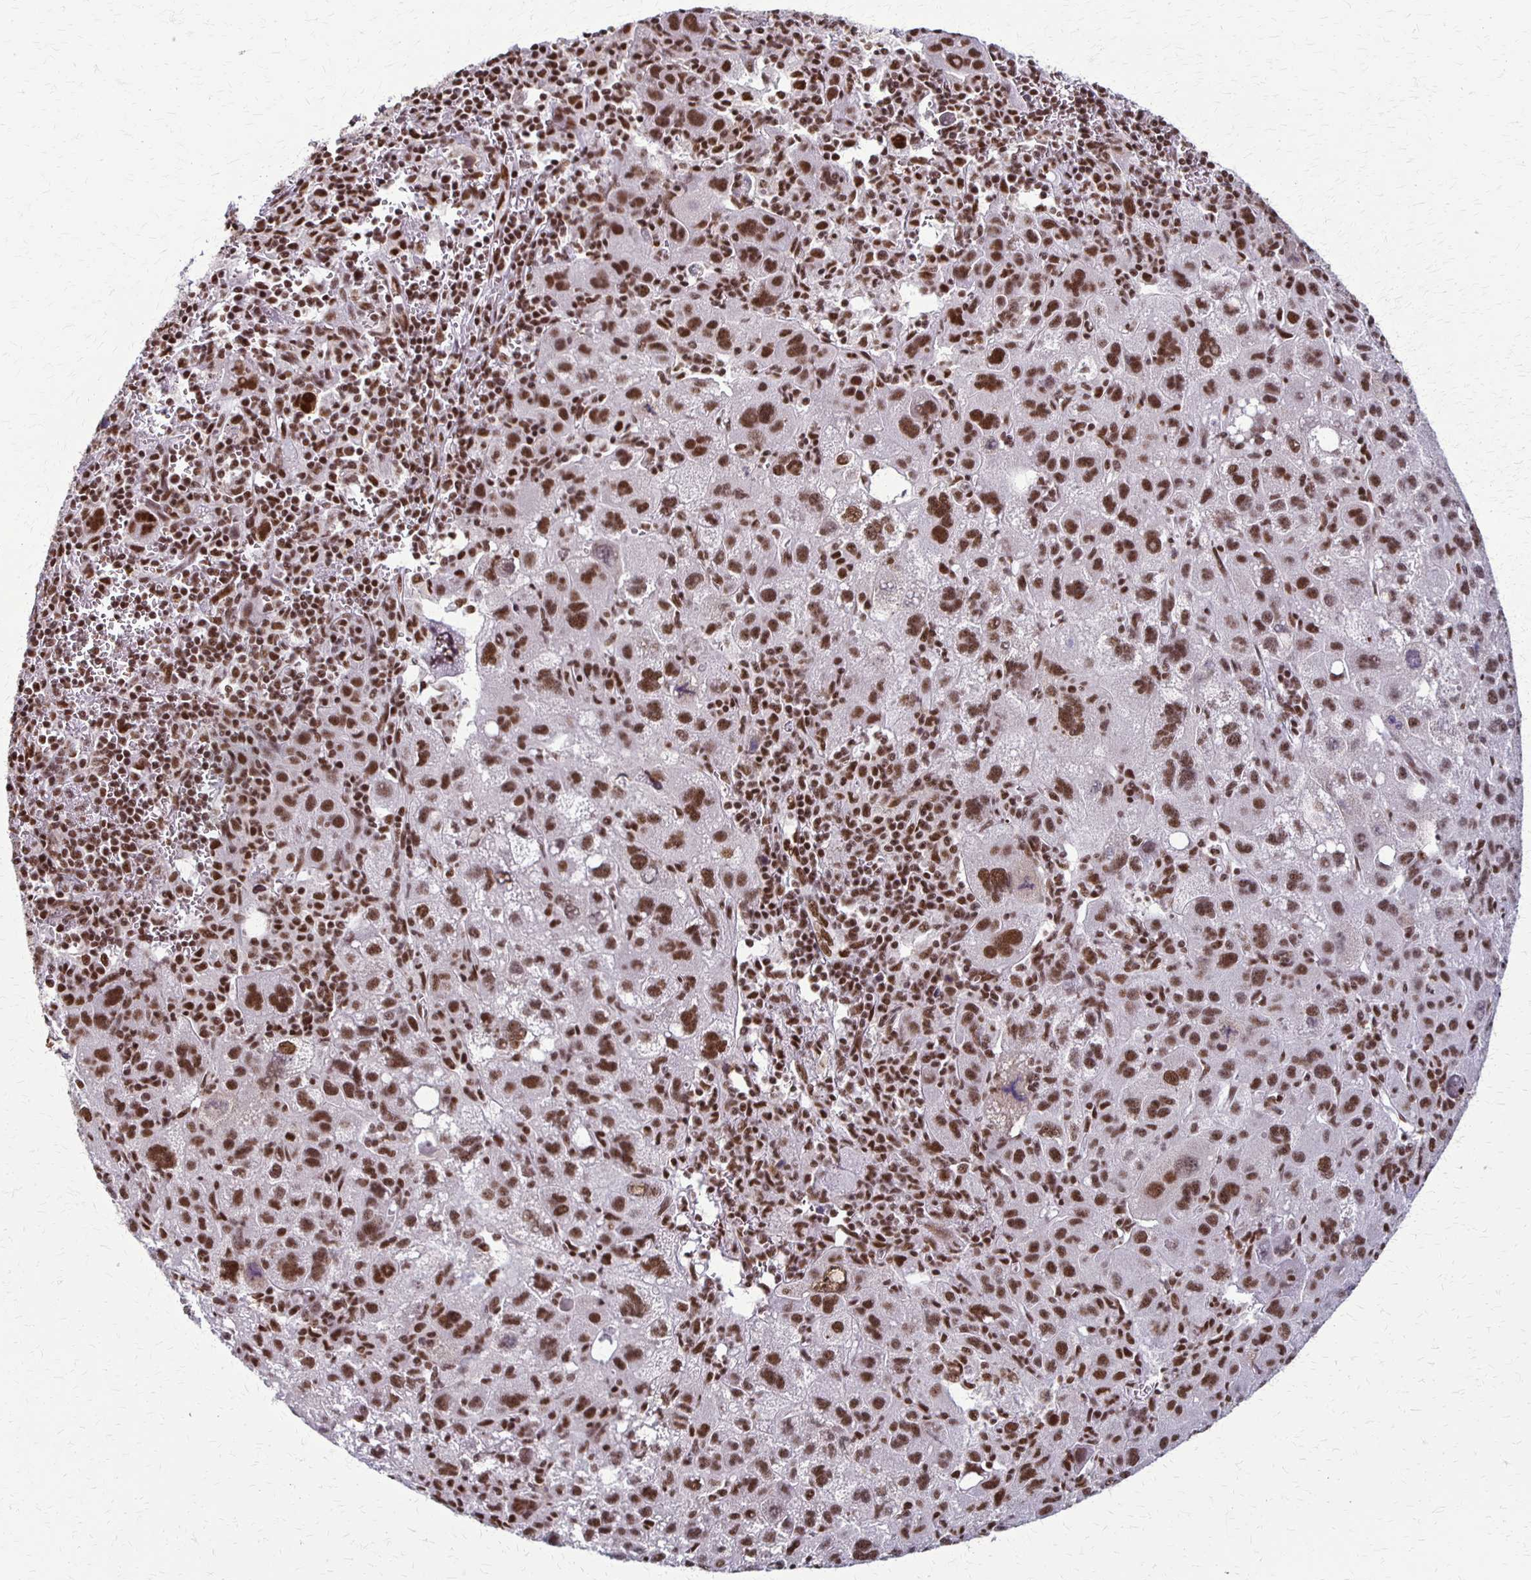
{"staining": {"intensity": "strong", "quantity": ">75%", "location": "nuclear"}, "tissue": "liver cancer", "cell_type": "Tumor cells", "image_type": "cancer", "snomed": [{"axis": "morphology", "description": "Carcinoma, Hepatocellular, NOS"}, {"axis": "topography", "description": "Liver"}], "caption": "Human liver cancer (hepatocellular carcinoma) stained for a protein (brown) displays strong nuclear positive staining in approximately >75% of tumor cells.", "gene": "XRCC6", "patient": {"sex": "female", "age": 77}}